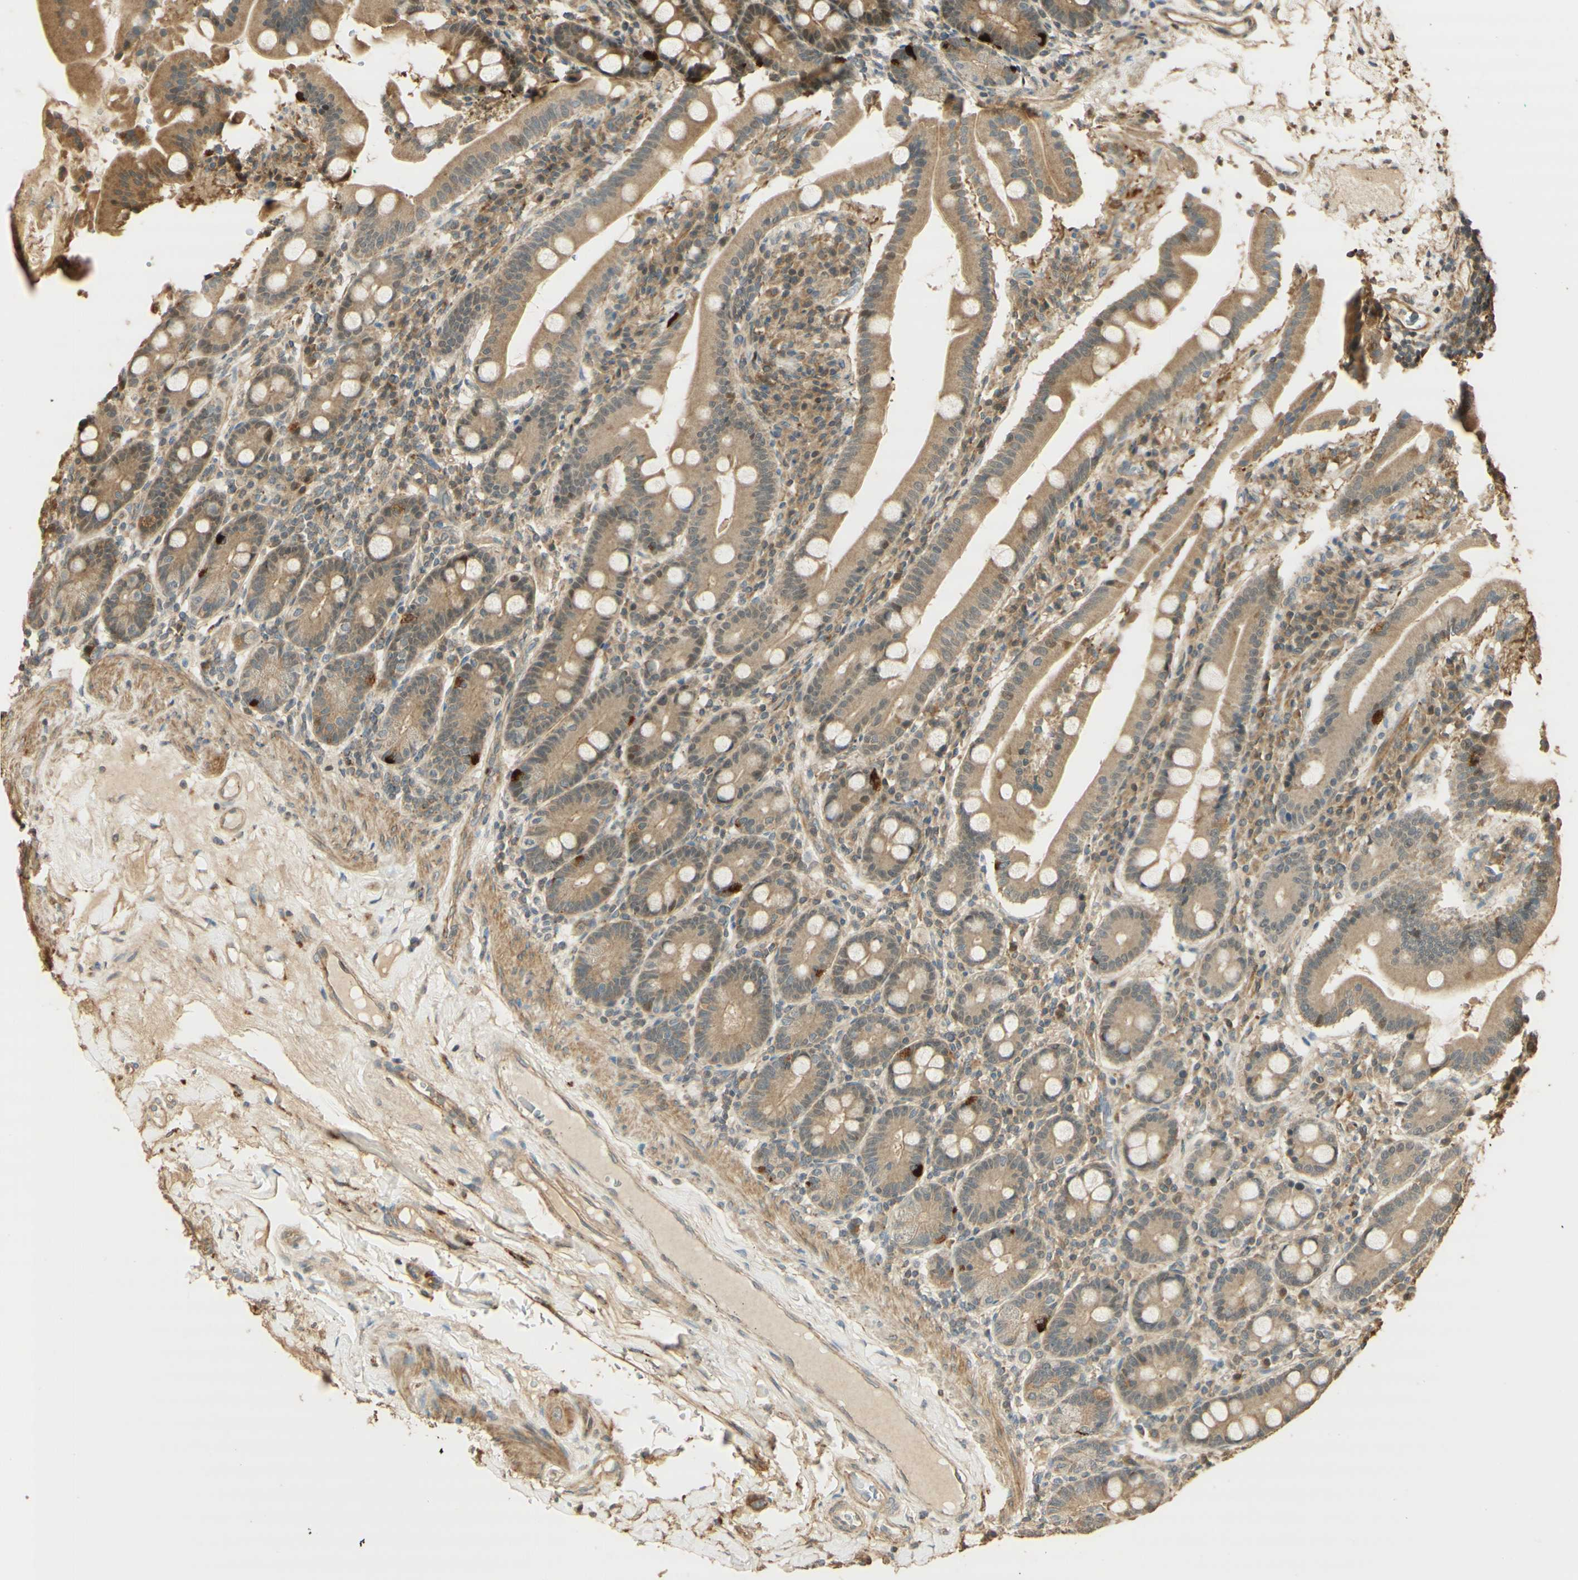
{"staining": {"intensity": "weak", "quantity": ">75%", "location": "cytoplasmic/membranous"}, "tissue": "duodenum", "cell_type": "Glandular cells", "image_type": "normal", "snomed": [{"axis": "morphology", "description": "Normal tissue, NOS"}, {"axis": "topography", "description": "Duodenum"}], "caption": "High-power microscopy captured an immunohistochemistry (IHC) photomicrograph of benign duodenum, revealing weak cytoplasmic/membranous expression in approximately >75% of glandular cells.", "gene": "AGER", "patient": {"sex": "male", "age": 50}}